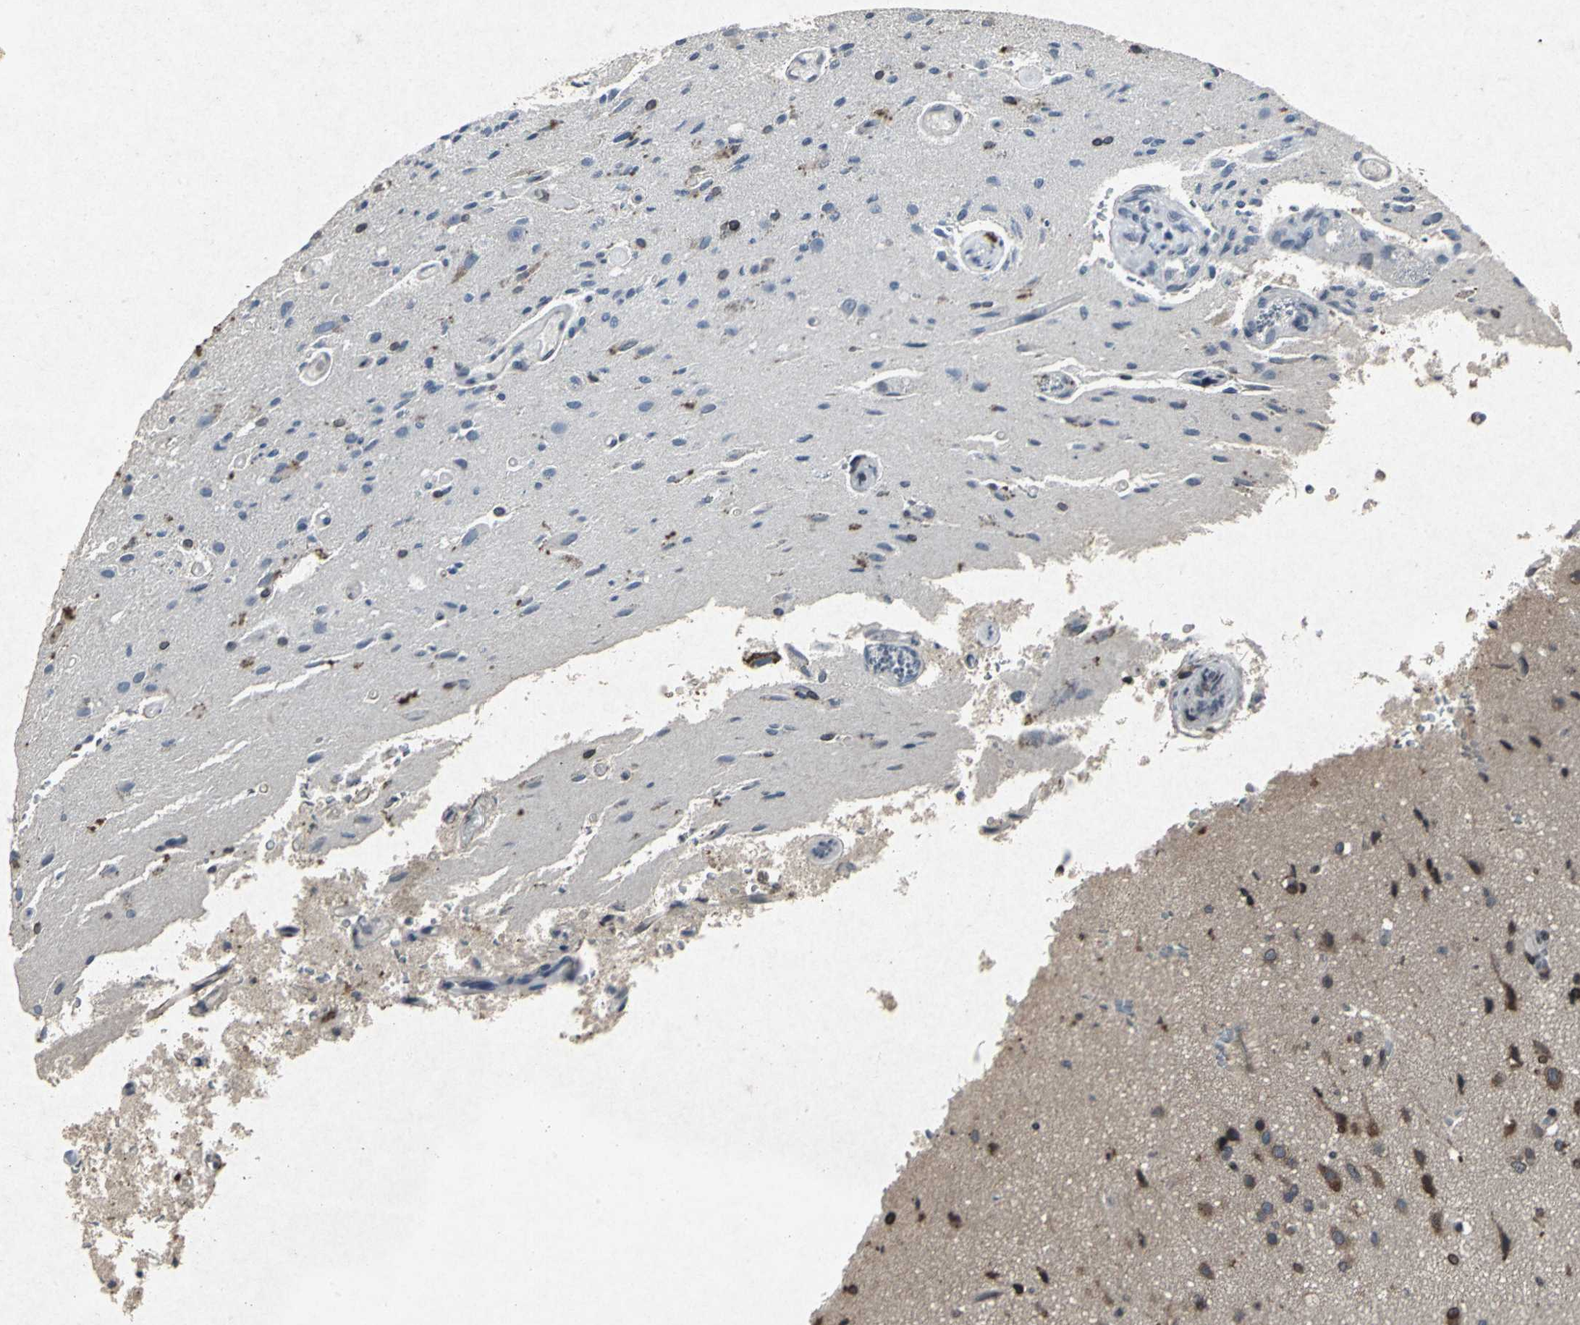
{"staining": {"intensity": "strong", "quantity": "25%-75%", "location": "cytoplasmic/membranous"}, "tissue": "glioma", "cell_type": "Tumor cells", "image_type": "cancer", "snomed": [{"axis": "morphology", "description": "Normal tissue, NOS"}, {"axis": "morphology", "description": "Glioma, malignant, High grade"}, {"axis": "topography", "description": "Cerebral cortex"}], "caption": "The micrograph reveals staining of glioma, revealing strong cytoplasmic/membranous protein staining (brown color) within tumor cells. (Brightfield microscopy of DAB IHC at high magnification).", "gene": "SH2B3", "patient": {"sex": "male", "age": 77}}